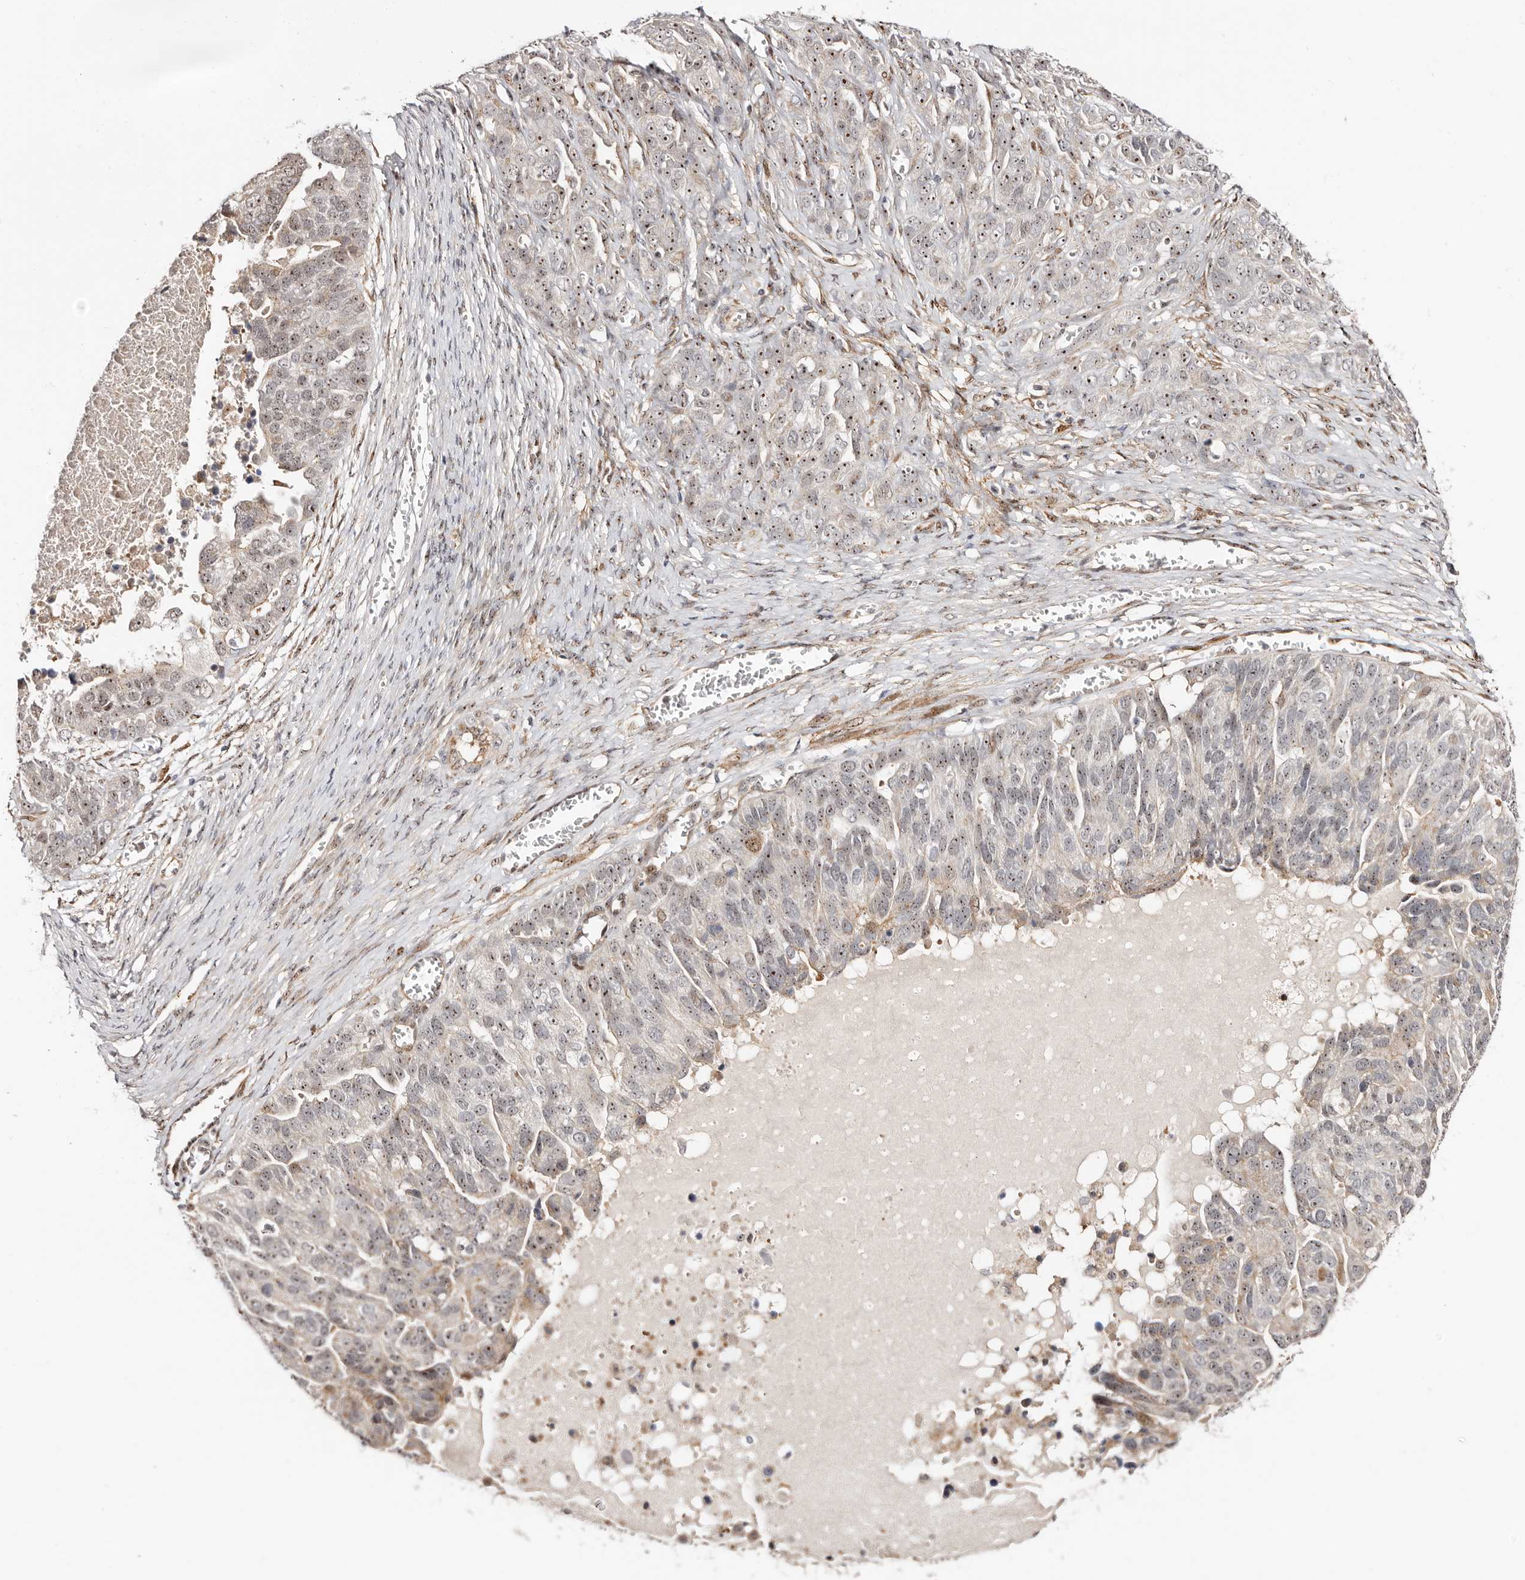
{"staining": {"intensity": "moderate", "quantity": ">75%", "location": "nuclear"}, "tissue": "ovarian cancer", "cell_type": "Tumor cells", "image_type": "cancer", "snomed": [{"axis": "morphology", "description": "Cystadenocarcinoma, serous, NOS"}, {"axis": "topography", "description": "Ovary"}], "caption": "Immunohistochemistry (IHC) (DAB (3,3'-diaminobenzidine)) staining of serous cystadenocarcinoma (ovarian) demonstrates moderate nuclear protein staining in approximately >75% of tumor cells.", "gene": "ODF2L", "patient": {"sex": "female", "age": 44}}